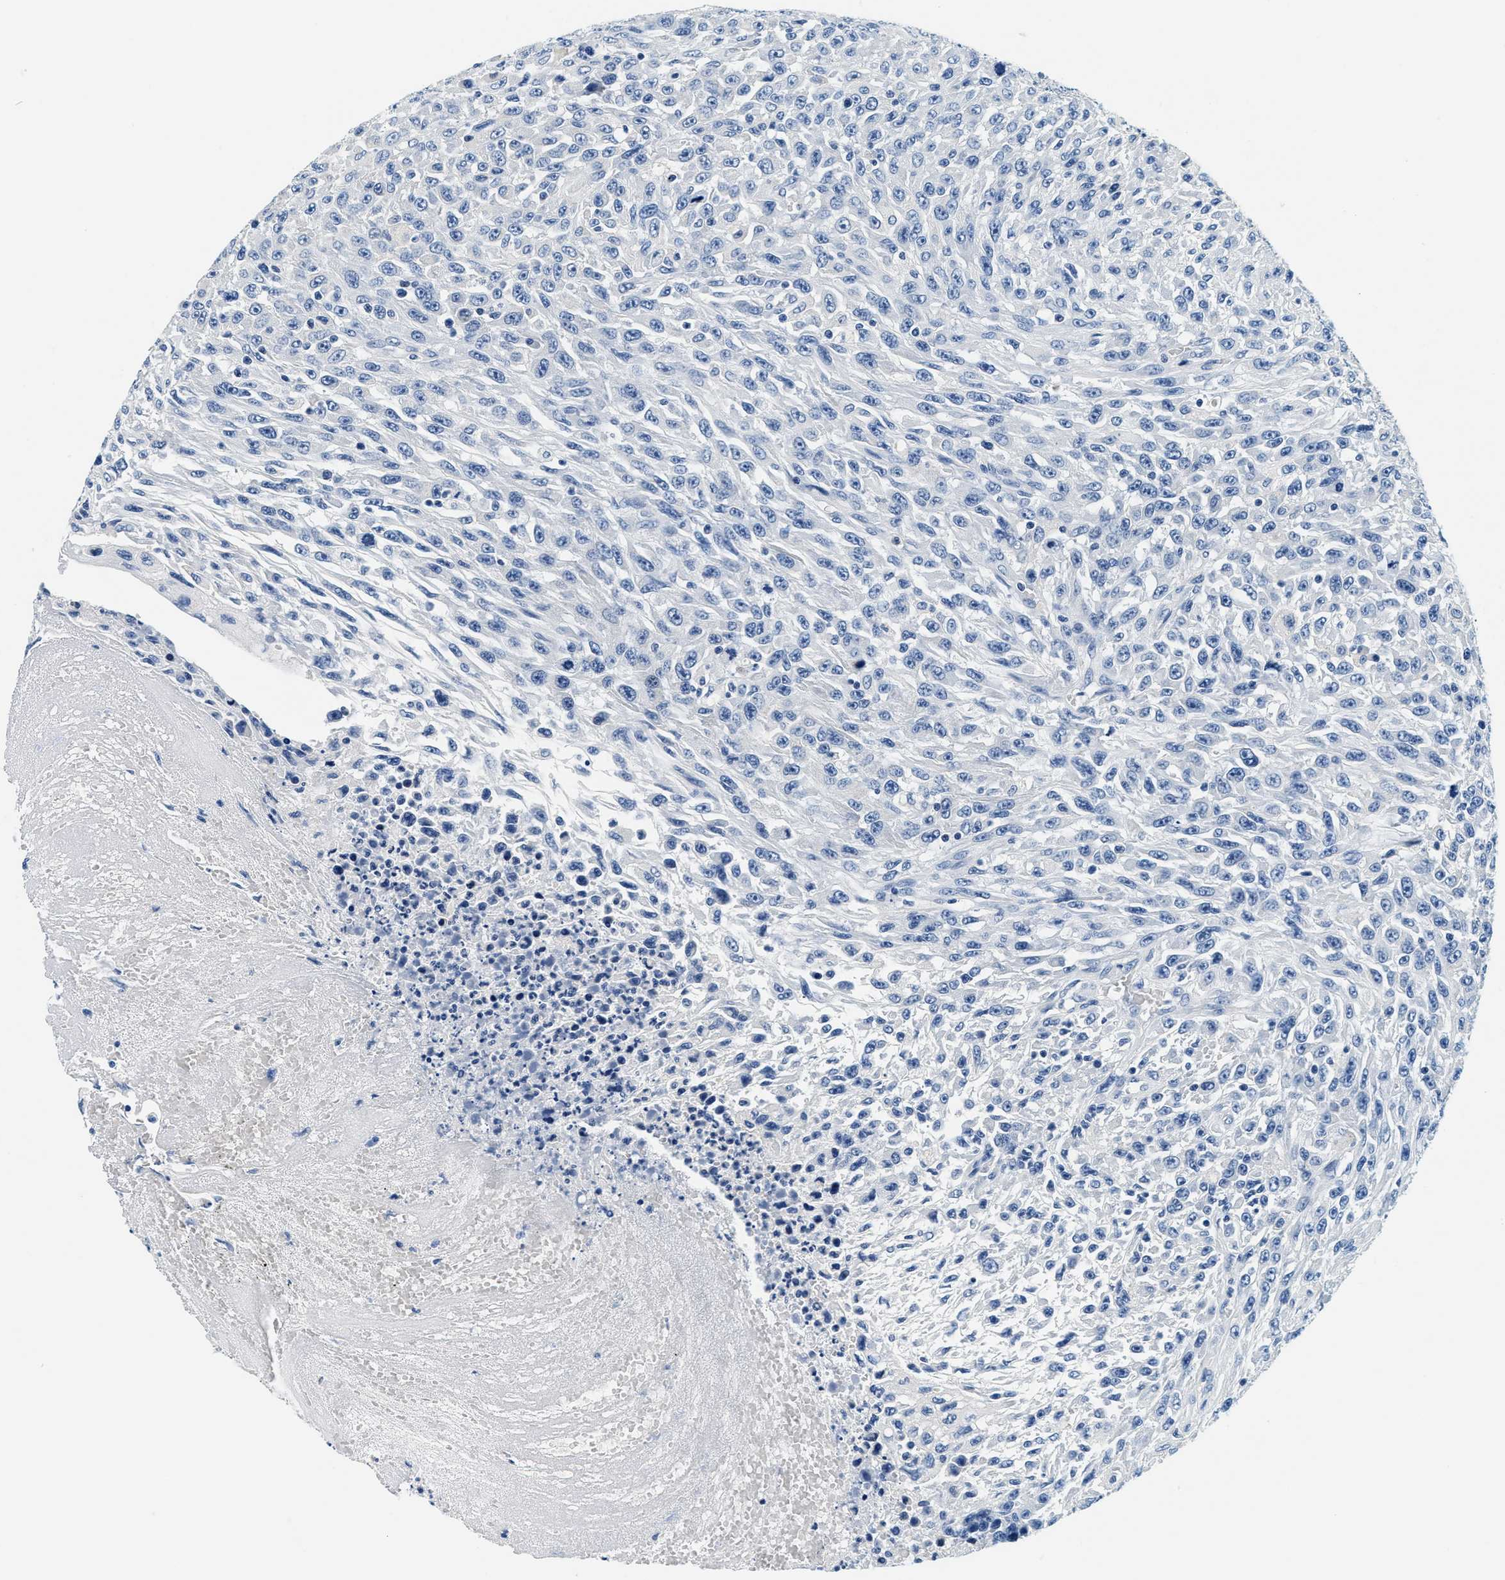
{"staining": {"intensity": "negative", "quantity": "none", "location": "none"}, "tissue": "urothelial cancer", "cell_type": "Tumor cells", "image_type": "cancer", "snomed": [{"axis": "morphology", "description": "Urothelial carcinoma, High grade"}, {"axis": "topography", "description": "Urinary bladder"}], "caption": "This image is of urothelial carcinoma (high-grade) stained with immunohistochemistry to label a protein in brown with the nuclei are counter-stained blue. There is no staining in tumor cells.", "gene": "GSTM3", "patient": {"sex": "male", "age": 66}}